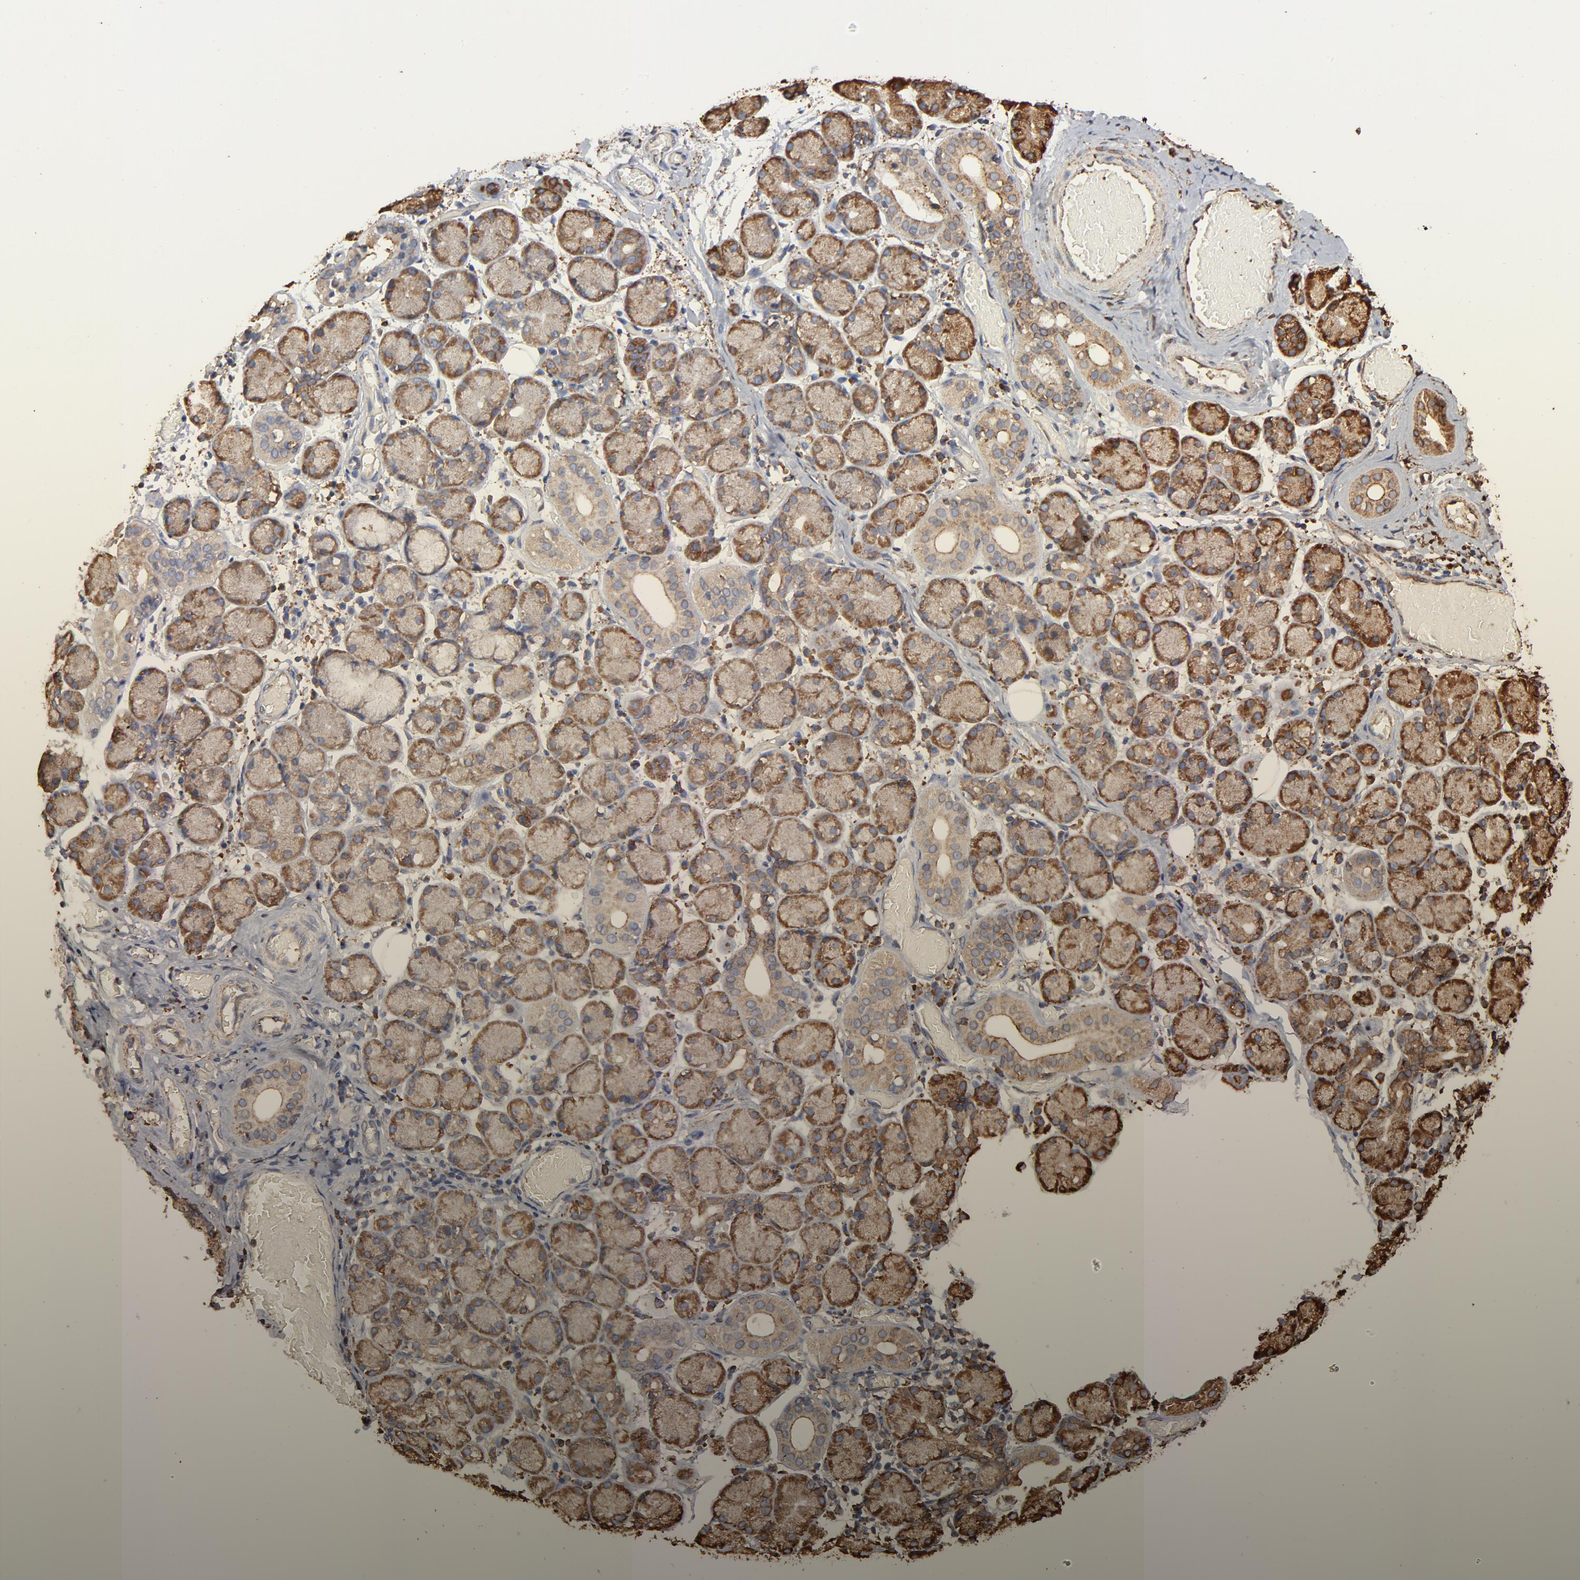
{"staining": {"intensity": "moderate", "quantity": "25%-75%", "location": "cytoplasmic/membranous"}, "tissue": "salivary gland", "cell_type": "Glandular cells", "image_type": "normal", "snomed": [{"axis": "morphology", "description": "Normal tissue, NOS"}, {"axis": "topography", "description": "Salivary gland"}], "caption": "Immunohistochemical staining of unremarkable salivary gland exhibits 25%-75% levels of moderate cytoplasmic/membranous protein positivity in about 25%-75% of glandular cells. Using DAB (3,3'-diaminobenzidine) (brown) and hematoxylin (blue) stains, captured at high magnification using brightfield microscopy.", "gene": "PDIA3", "patient": {"sex": "female", "age": 24}}